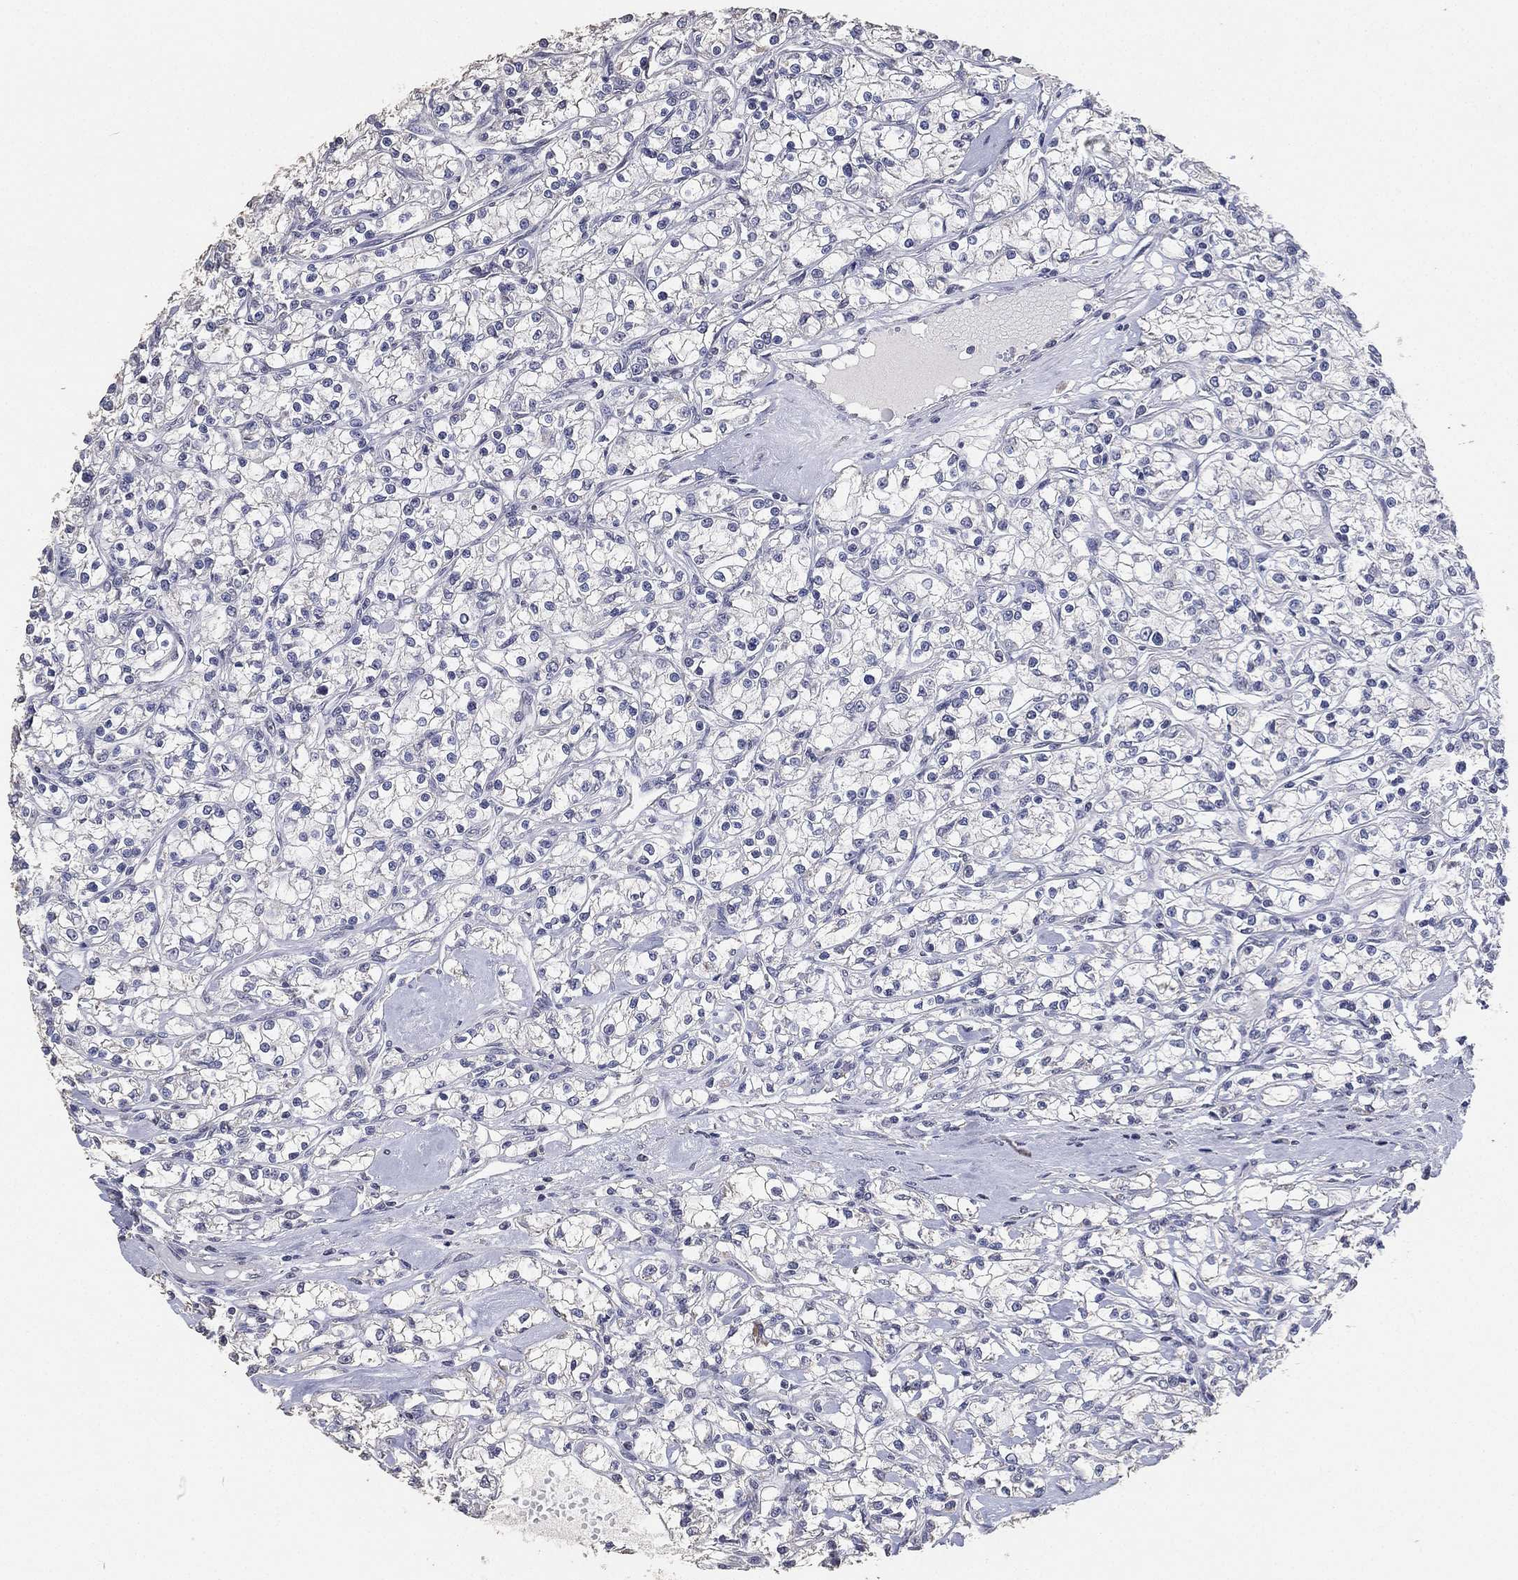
{"staining": {"intensity": "negative", "quantity": "none", "location": "none"}, "tissue": "renal cancer", "cell_type": "Tumor cells", "image_type": "cancer", "snomed": [{"axis": "morphology", "description": "Adenocarcinoma, NOS"}, {"axis": "topography", "description": "Kidney"}], "caption": "An image of adenocarcinoma (renal) stained for a protein reveals no brown staining in tumor cells.", "gene": "DSG1", "patient": {"sex": "female", "age": 59}}